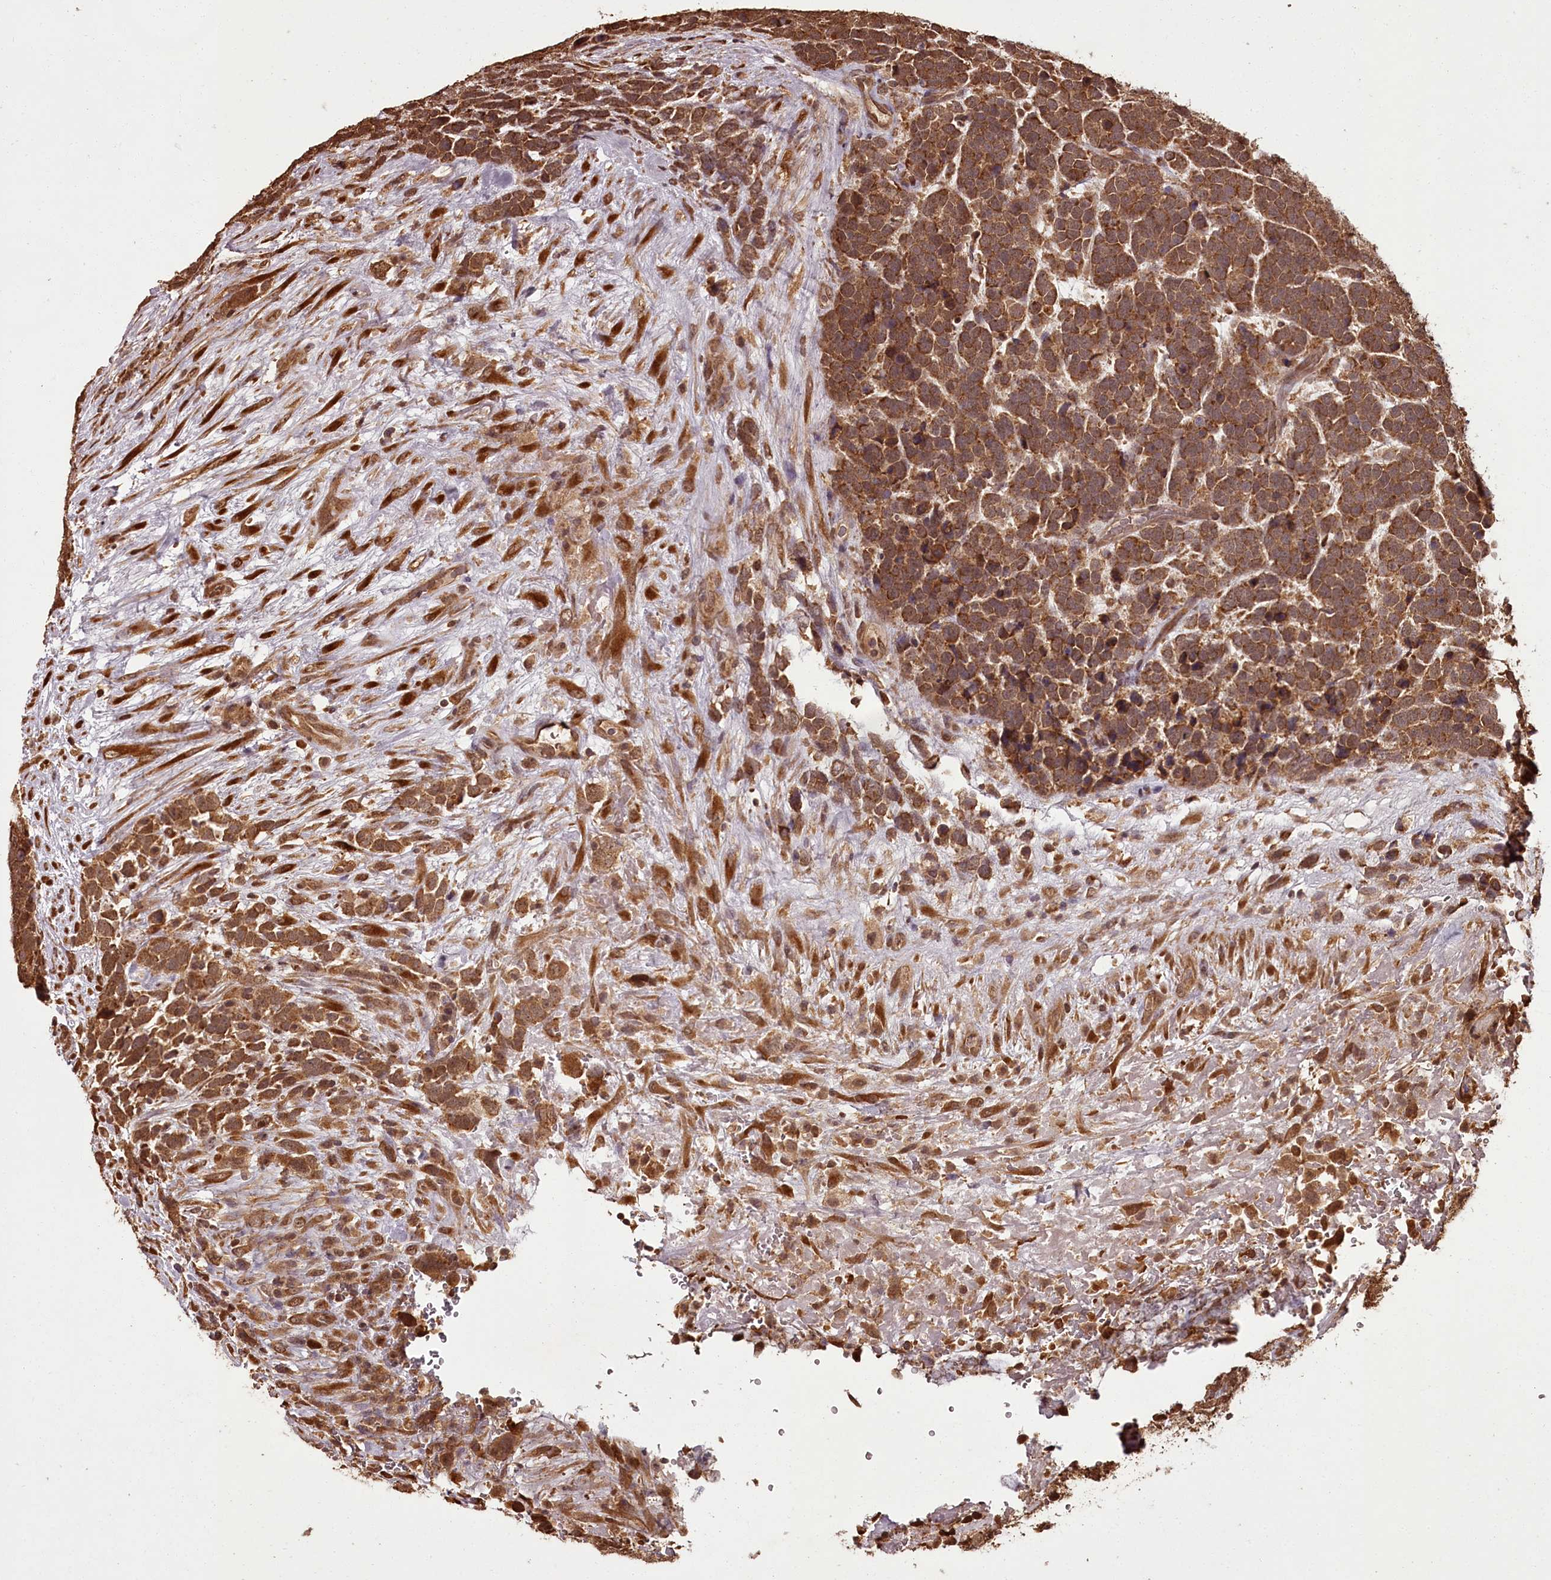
{"staining": {"intensity": "strong", "quantity": ">75%", "location": "cytoplasmic/membranous"}, "tissue": "urothelial cancer", "cell_type": "Tumor cells", "image_type": "cancer", "snomed": [{"axis": "morphology", "description": "Urothelial carcinoma, High grade"}, {"axis": "topography", "description": "Urinary bladder"}], "caption": "Urothelial cancer tissue displays strong cytoplasmic/membranous staining in about >75% of tumor cells", "gene": "NPRL2", "patient": {"sex": "female", "age": 82}}